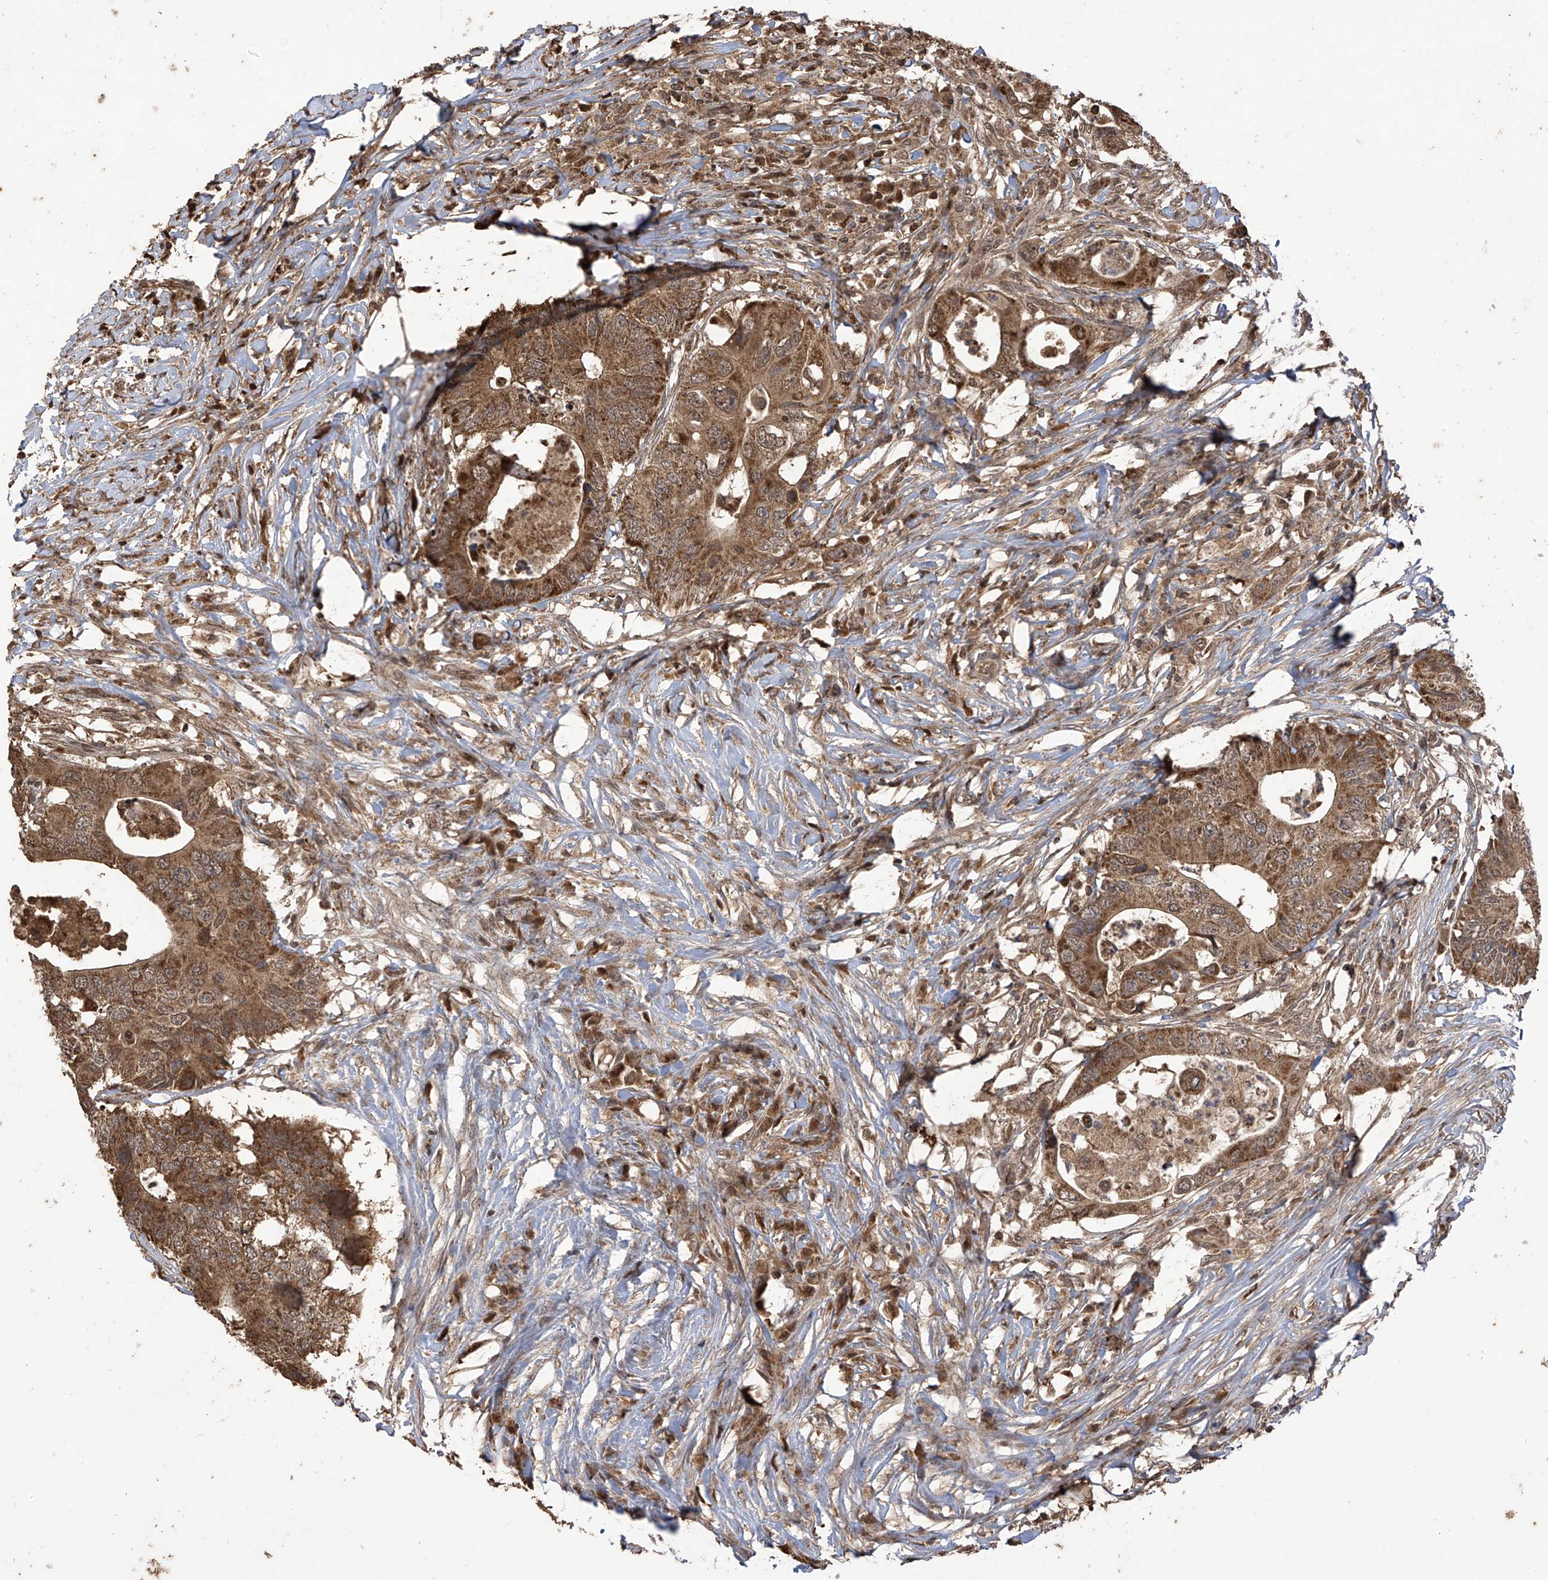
{"staining": {"intensity": "moderate", "quantity": ">75%", "location": "cytoplasmic/membranous"}, "tissue": "colorectal cancer", "cell_type": "Tumor cells", "image_type": "cancer", "snomed": [{"axis": "morphology", "description": "Adenocarcinoma, NOS"}, {"axis": "topography", "description": "Colon"}], "caption": "The micrograph shows a brown stain indicating the presence of a protein in the cytoplasmic/membranous of tumor cells in colorectal cancer.", "gene": "PNPT1", "patient": {"sex": "male", "age": 71}}